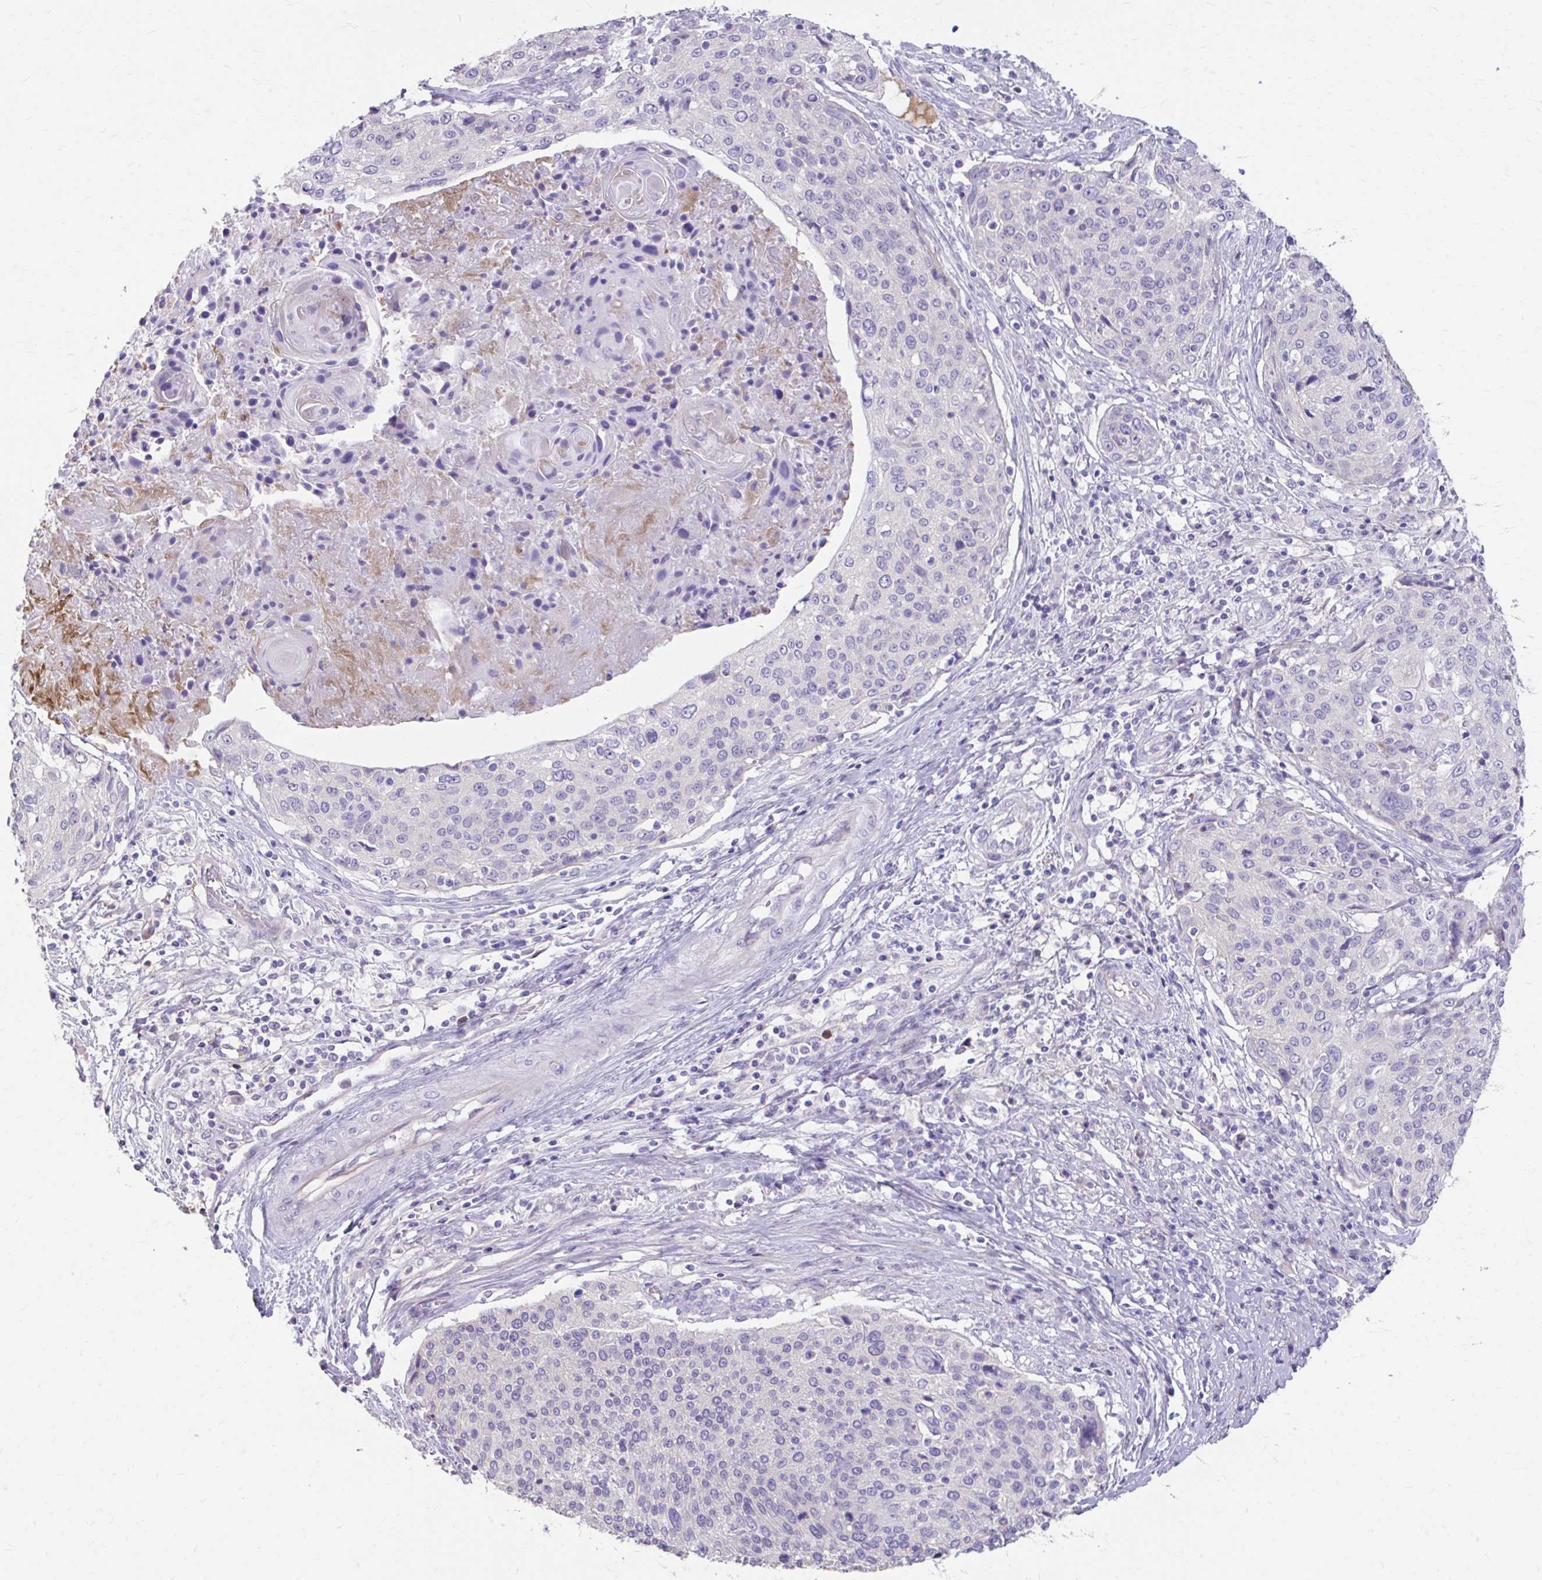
{"staining": {"intensity": "negative", "quantity": "none", "location": "none"}, "tissue": "cervical cancer", "cell_type": "Tumor cells", "image_type": "cancer", "snomed": [{"axis": "morphology", "description": "Squamous cell carcinoma, NOS"}, {"axis": "topography", "description": "Cervix"}], "caption": "Micrograph shows no significant protein positivity in tumor cells of cervical cancer (squamous cell carcinoma). (Brightfield microscopy of DAB (3,3'-diaminobenzidine) IHC at high magnification).", "gene": "CFH", "patient": {"sex": "female", "age": 31}}